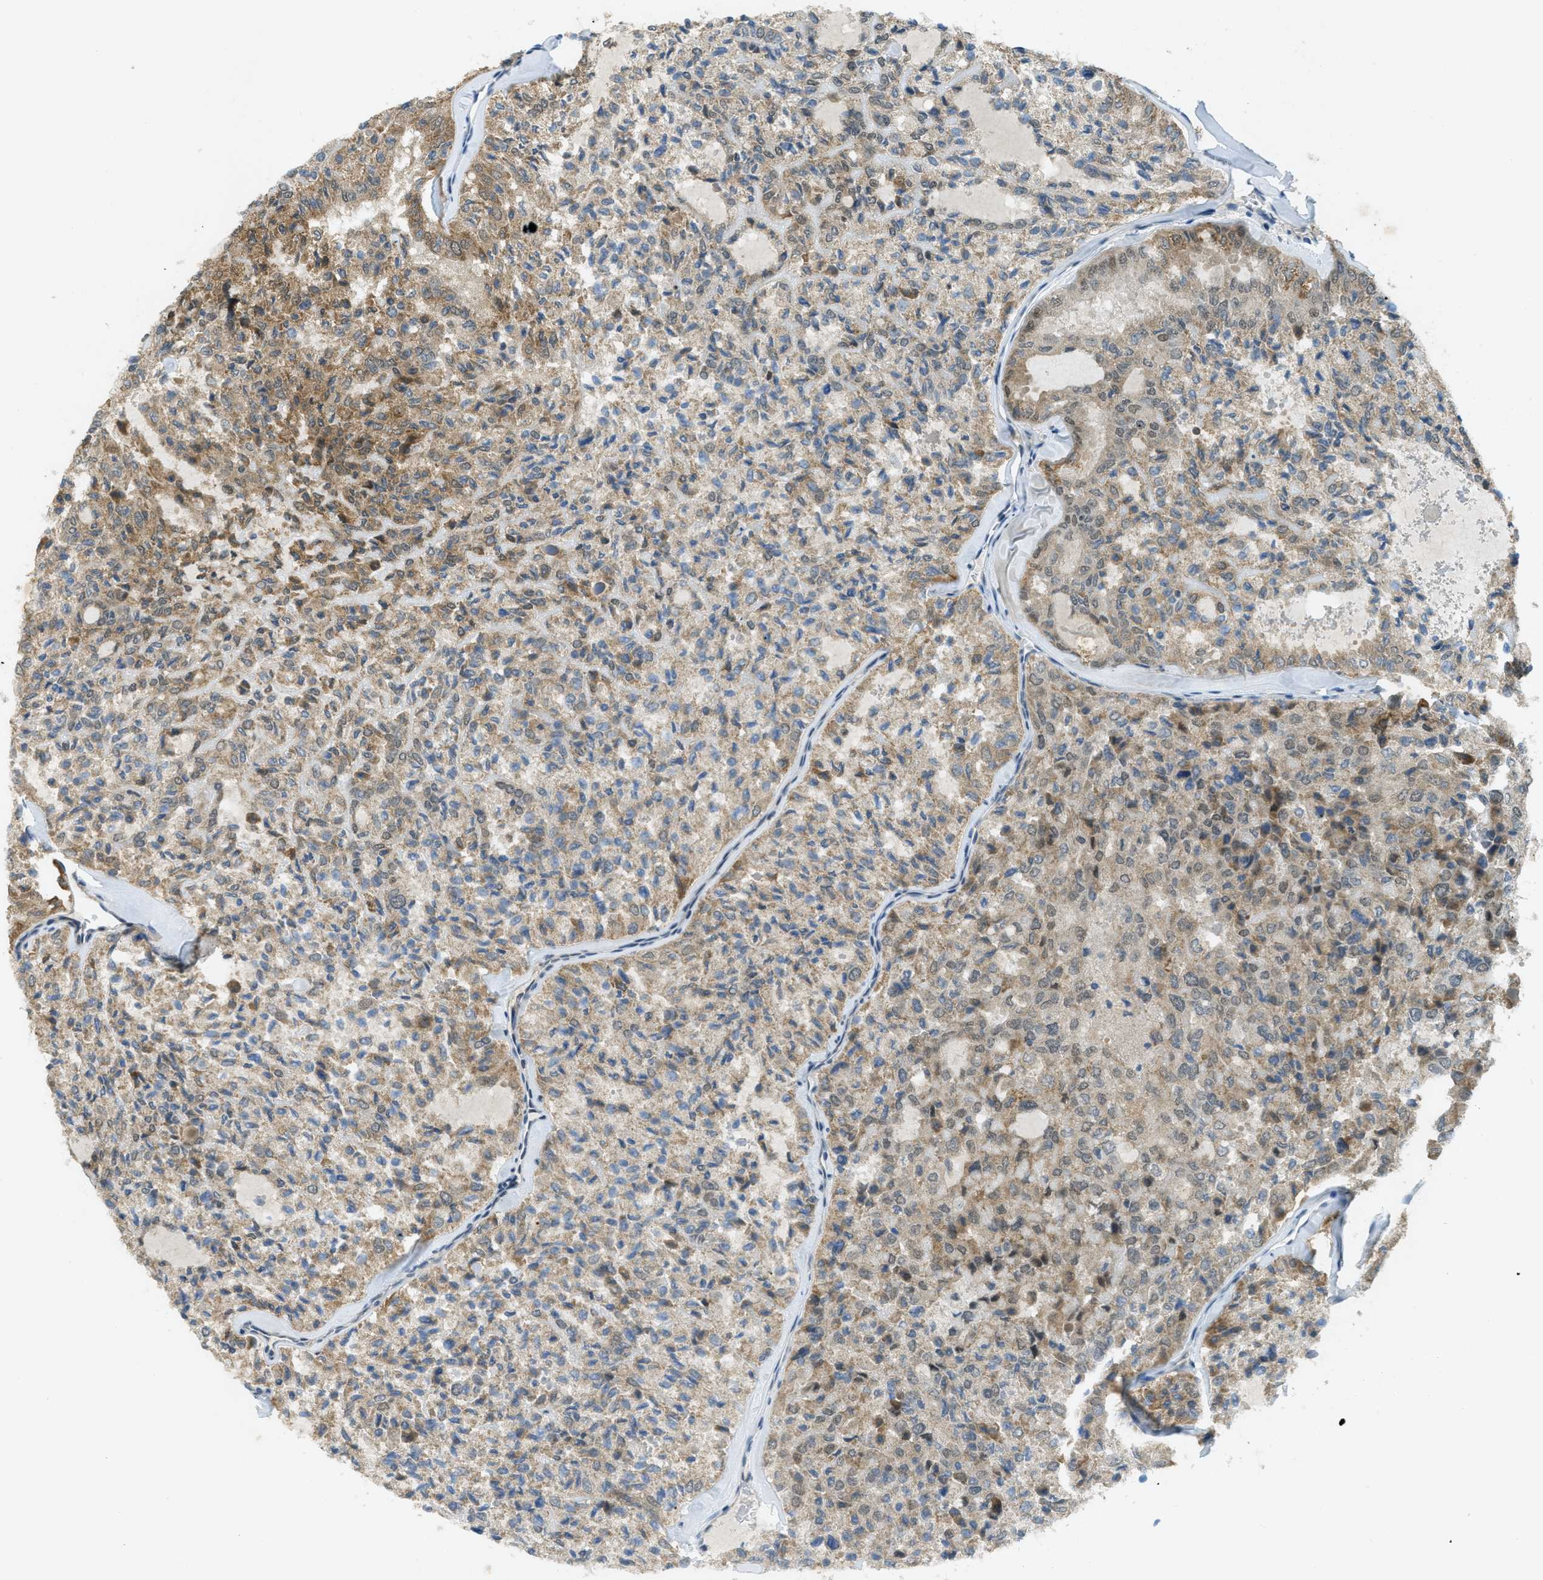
{"staining": {"intensity": "moderate", "quantity": "25%-75%", "location": "cytoplasmic/membranous"}, "tissue": "thyroid cancer", "cell_type": "Tumor cells", "image_type": "cancer", "snomed": [{"axis": "morphology", "description": "Follicular adenoma carcinoma, NOS"}, {"axis": "topography", "description": "Thyroid gland"}], "caption": "A brown stain labels moderate cytoplasmic/membranous positivity of a protein in thyroid cancer tumor cells.", "gene": "TCF20", "patient": {"sex": "male", "age": 75}}